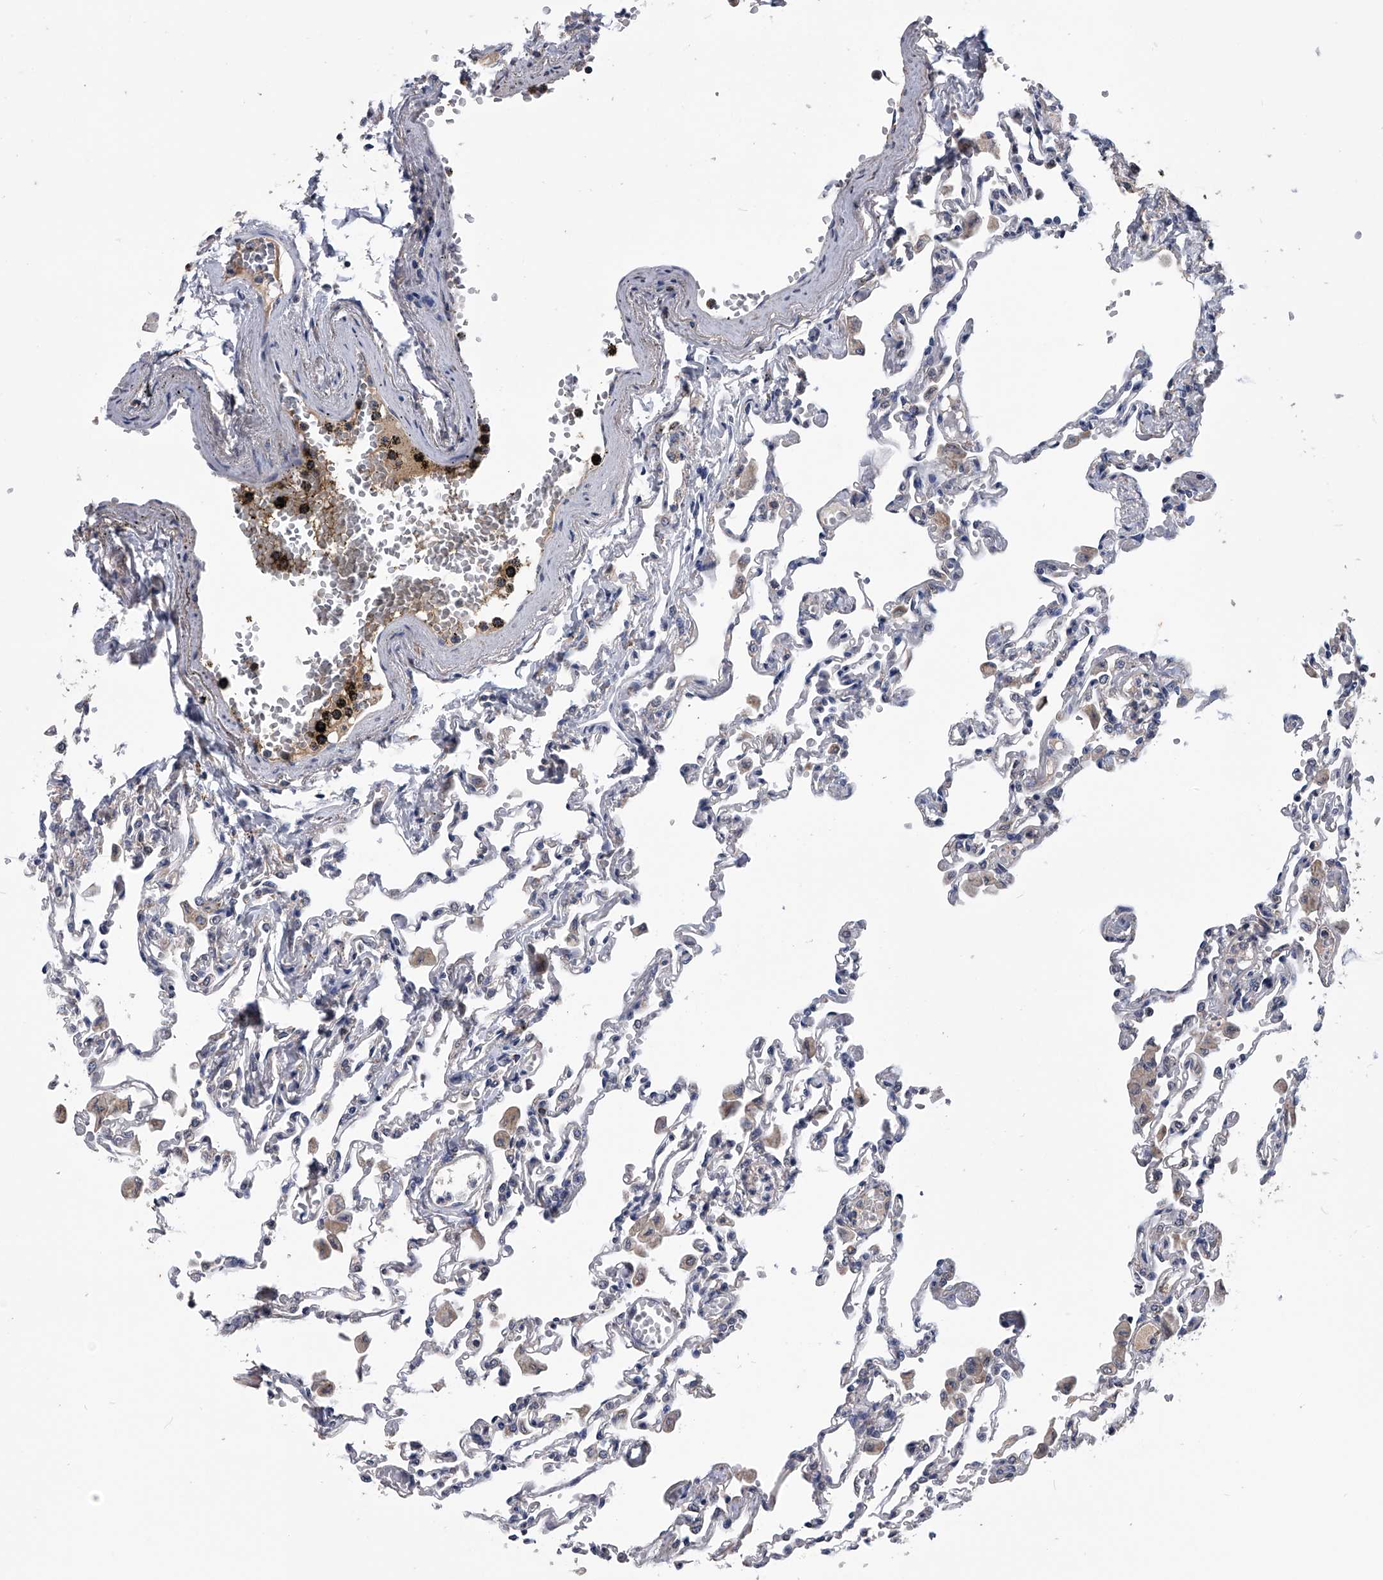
{"staining": {"intensity": "weak", "quantity": "<25%", "location": "cytoplasmic/membranous"}, "tissue": "lung", "cell_type": "Alveolar cells", "image_type": "normal", "snomed": [{"axis": "morphology", "description": "Normal tissue, NOS"}, {"axis": "topography", "description": "Bronchus"}, {"axis": "topography", "description": "Lung"}], "caption": "IHC image of unremarkable lung: lung stained with DAB (3,3'-diaminobenzidine) displays no significant protein staining in alveolar cells. (IHC, brightfield microscopy, high magnification).", "gene": "OAT", "patient": {"sex": "female", "age": 49}}